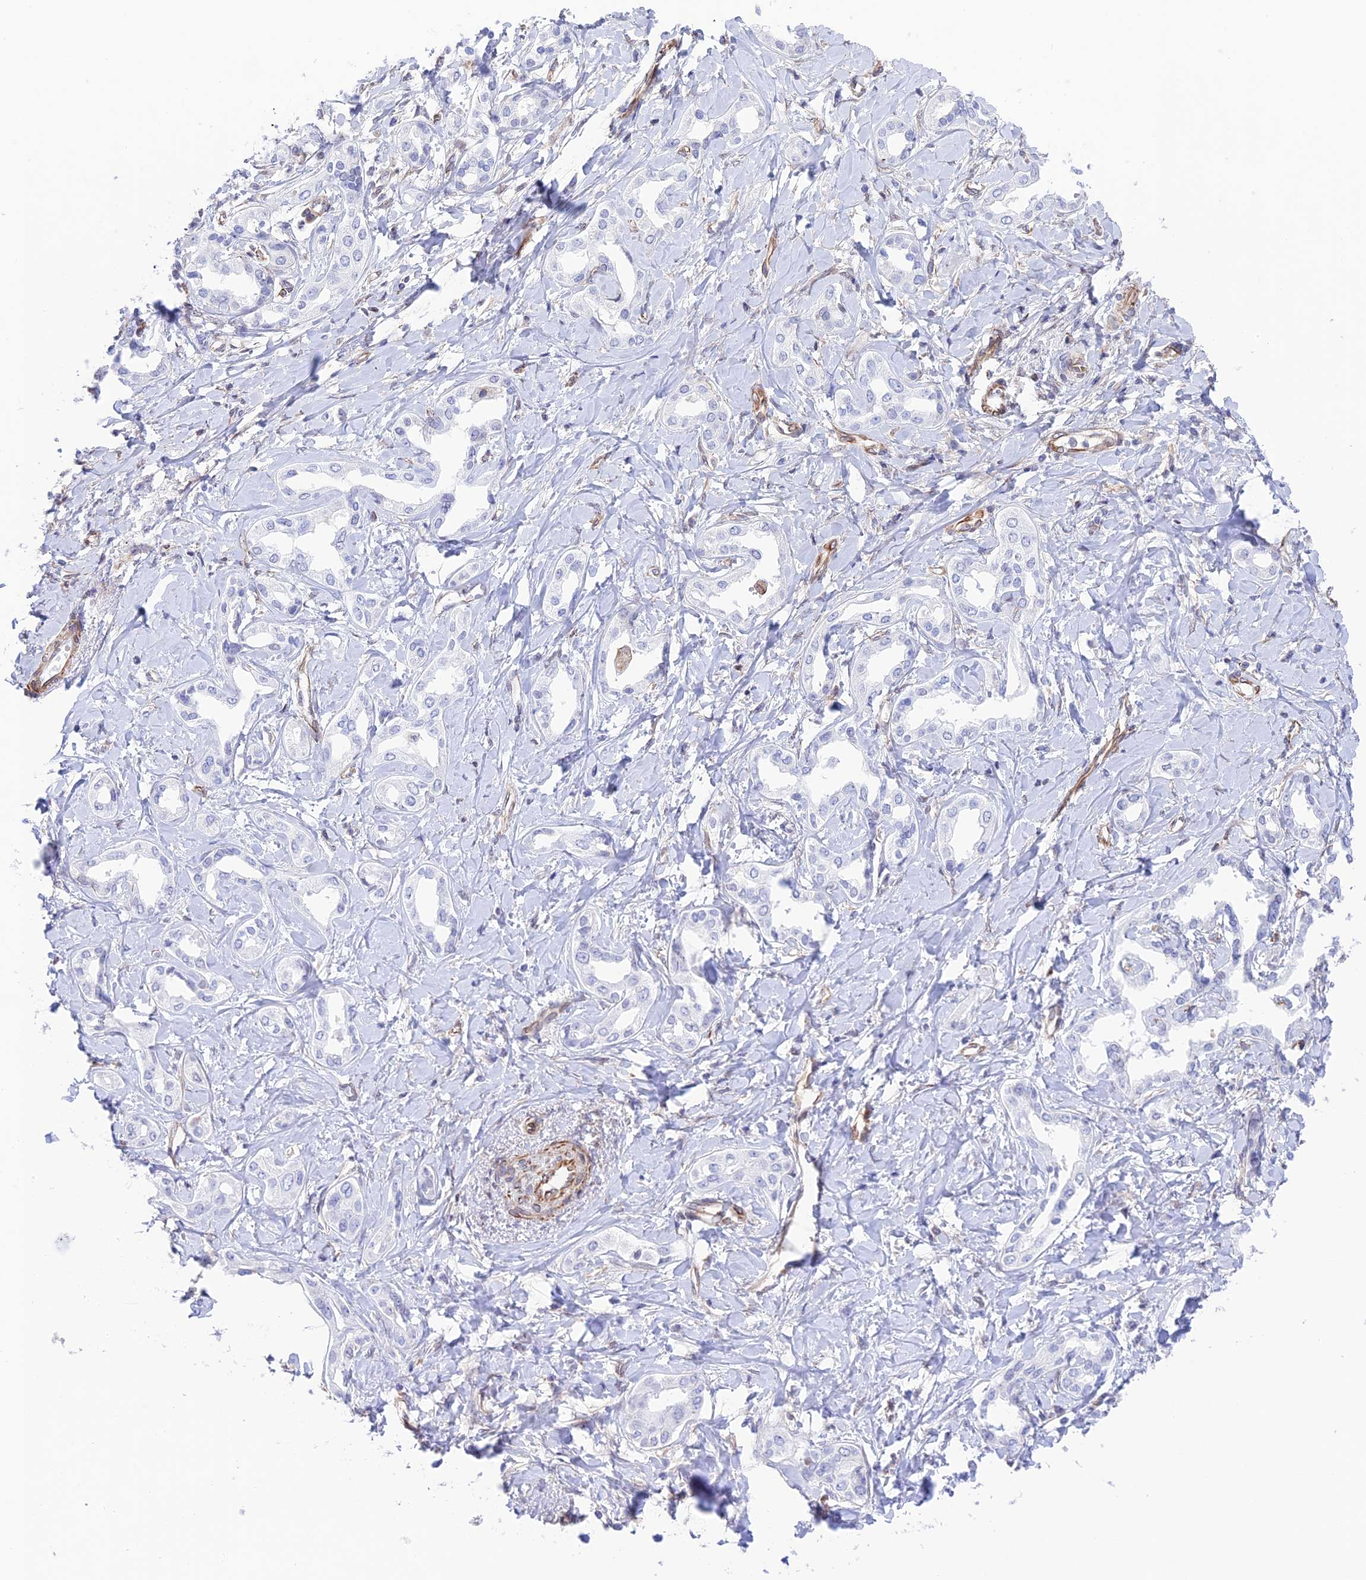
{"staining": {"intensity": "negative", "quantity": "none", "location": "none"}, "tissue": "liver cancer", "cell_type": "Tumor cells", "image_type": "cancer", "snomed": [{"axis": "morphology", "description": "Cholangiocarcinoma"}, {"axis": "topography", "description": "Liver"}], "caption": "Immunohistochemistry micrograph of neoplastic tissue: cholangiocarcinoma (liver) stained with DAB (3,3'-diaminobenzidine) displays no significant protein staining in tumor cells. Nuclei are stained in blue.", "gene": "ZNF652", "patient": {"sex": "female", "age": 77}}